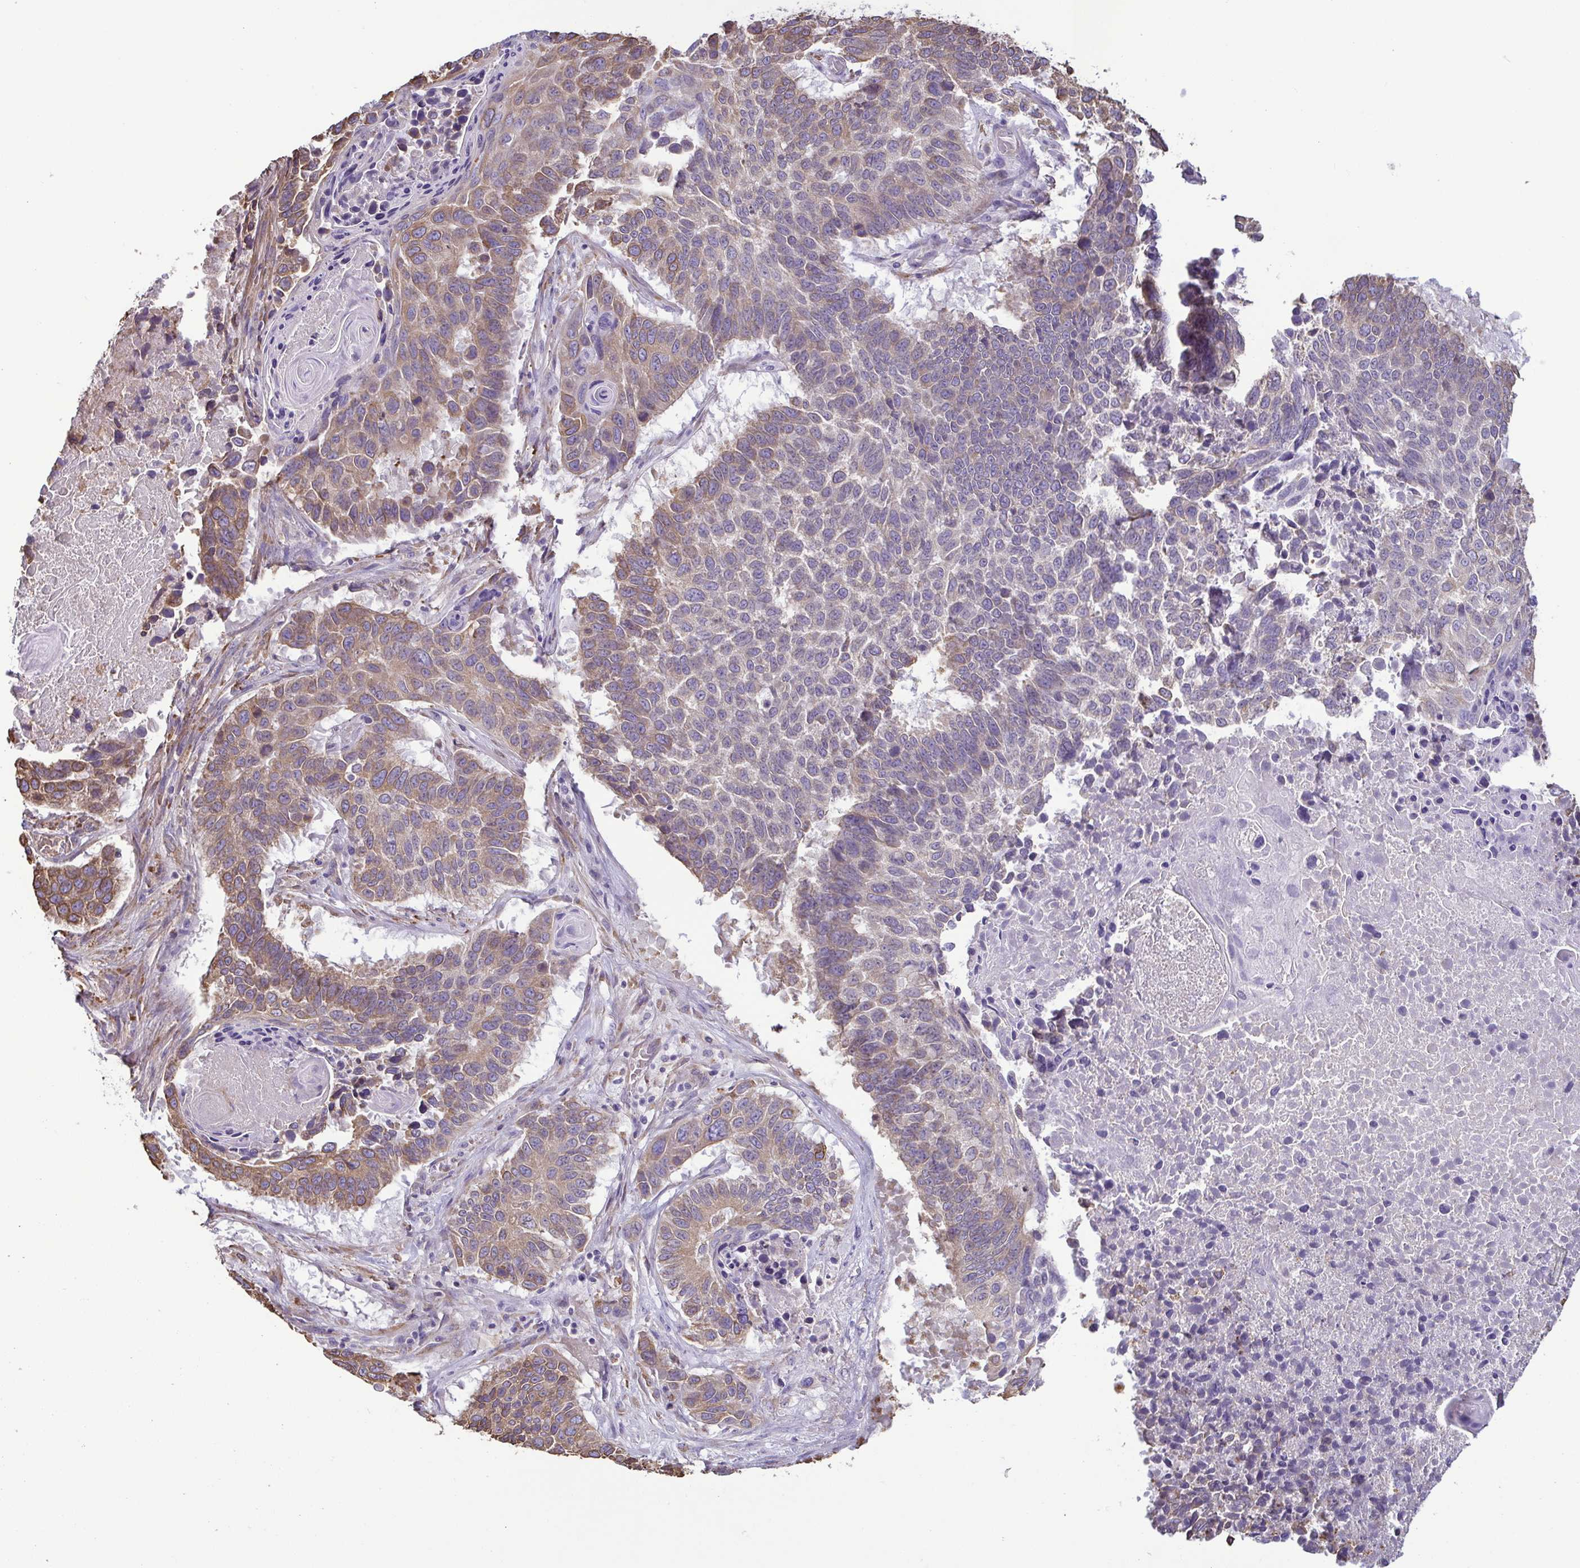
{"staining": {"intensity": "moderate", "quantity": "25%-75%", "location": "cytoplasmic/membranous"}, "tissue": "lung cancer", "cell_type": "Tumor cells", "image_type": "cancer", "snomed": [{"axis": "morphology", "description": "Squamous cell carcinoma, NOS"}, {"axis": "topography", "description": "Lung"}], "caption": "IHC of human lung squamous cell carcinoma displays medium levels of moderate cytoplasmic/membranous staining in approximately 25%-75% of tumor cells. The staining was performed using DAB to visualize the protein expression in brown, while the nuclei were stained in blue with hematoxylin (Magnification: 20x).", "gene": "MYL10", "patient": {"sex": "male", "age": 73}}